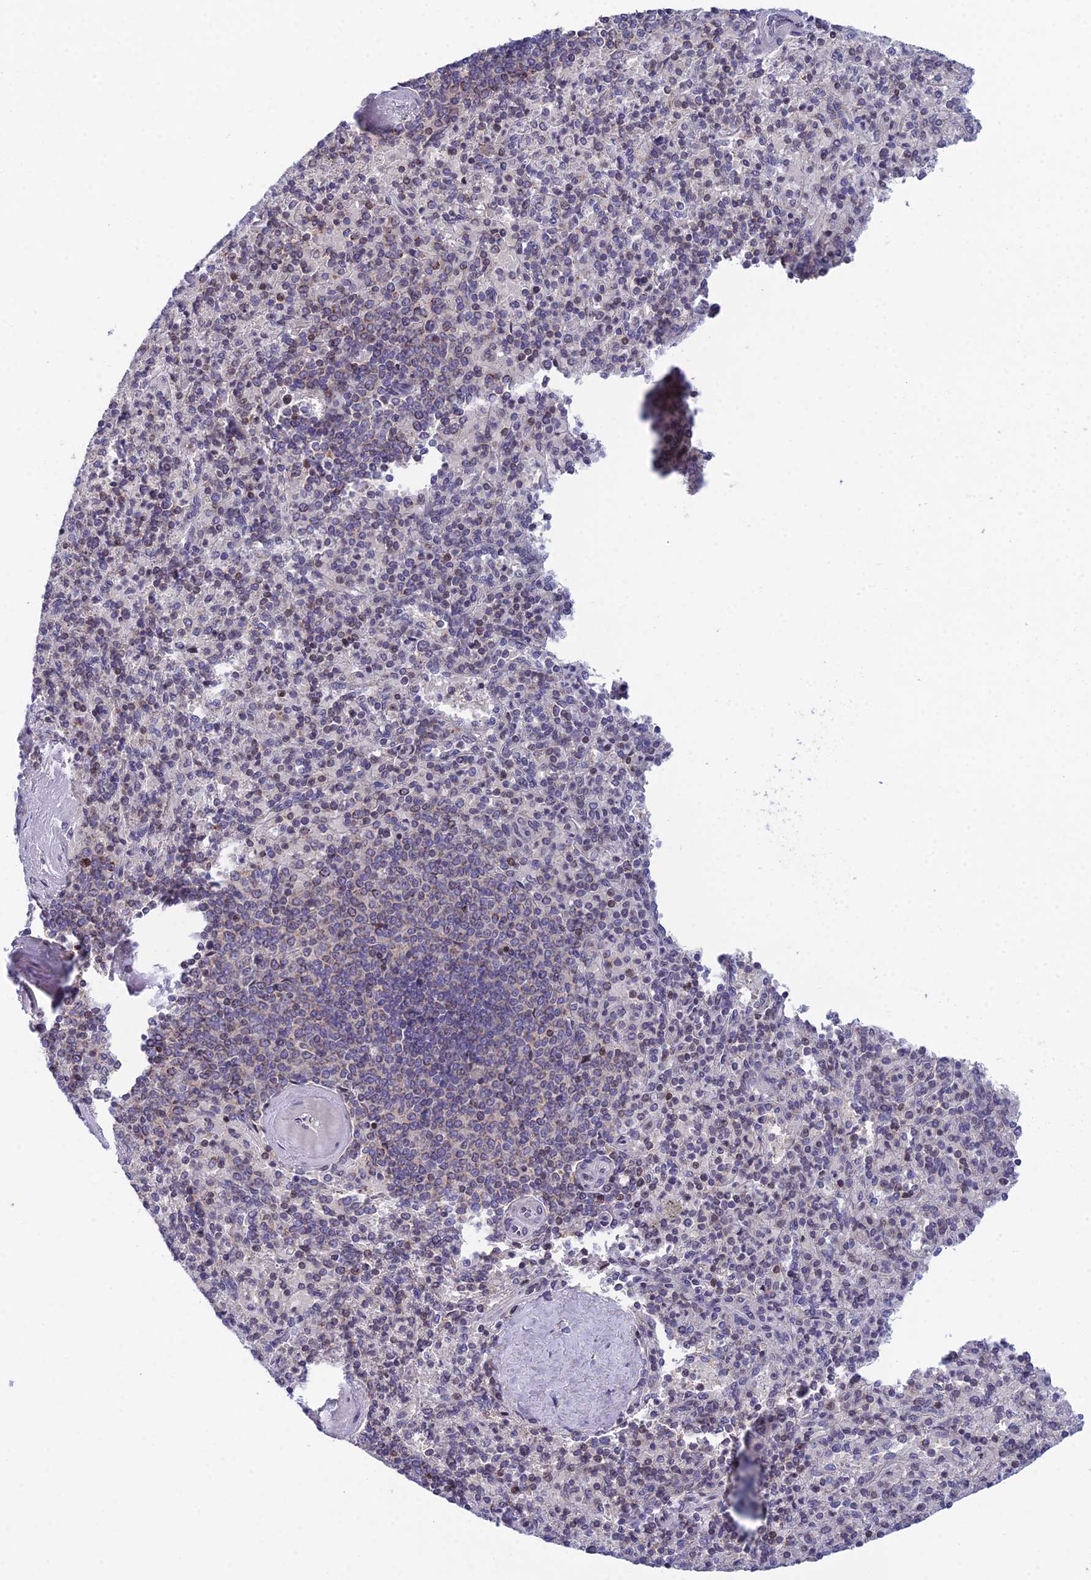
{"staining": {"intensity": "weak", "quantity": "25%-75%", "location": "cytoplasmic/membranous"}, "tissue": "spleen", "cell_type": "Cells in red pulp", "image_type": "normal", "snomed": [{"axis": "morphology", "description": "Normal tissue, NOS"}, {"axis": "topography", "description": "Spleen"}], "caption": "Immunohistochemistry photomicrograph of benign spleen: spleen stained using IHC shows low levels of weak protein expression localized specifically in the cytoplasmic/membranous of cells in red pulp, appearing as a cytoplasmic/membranous brown color.", "gene": "ELOA2", "patient": {"sex": "male", "age": 82}}